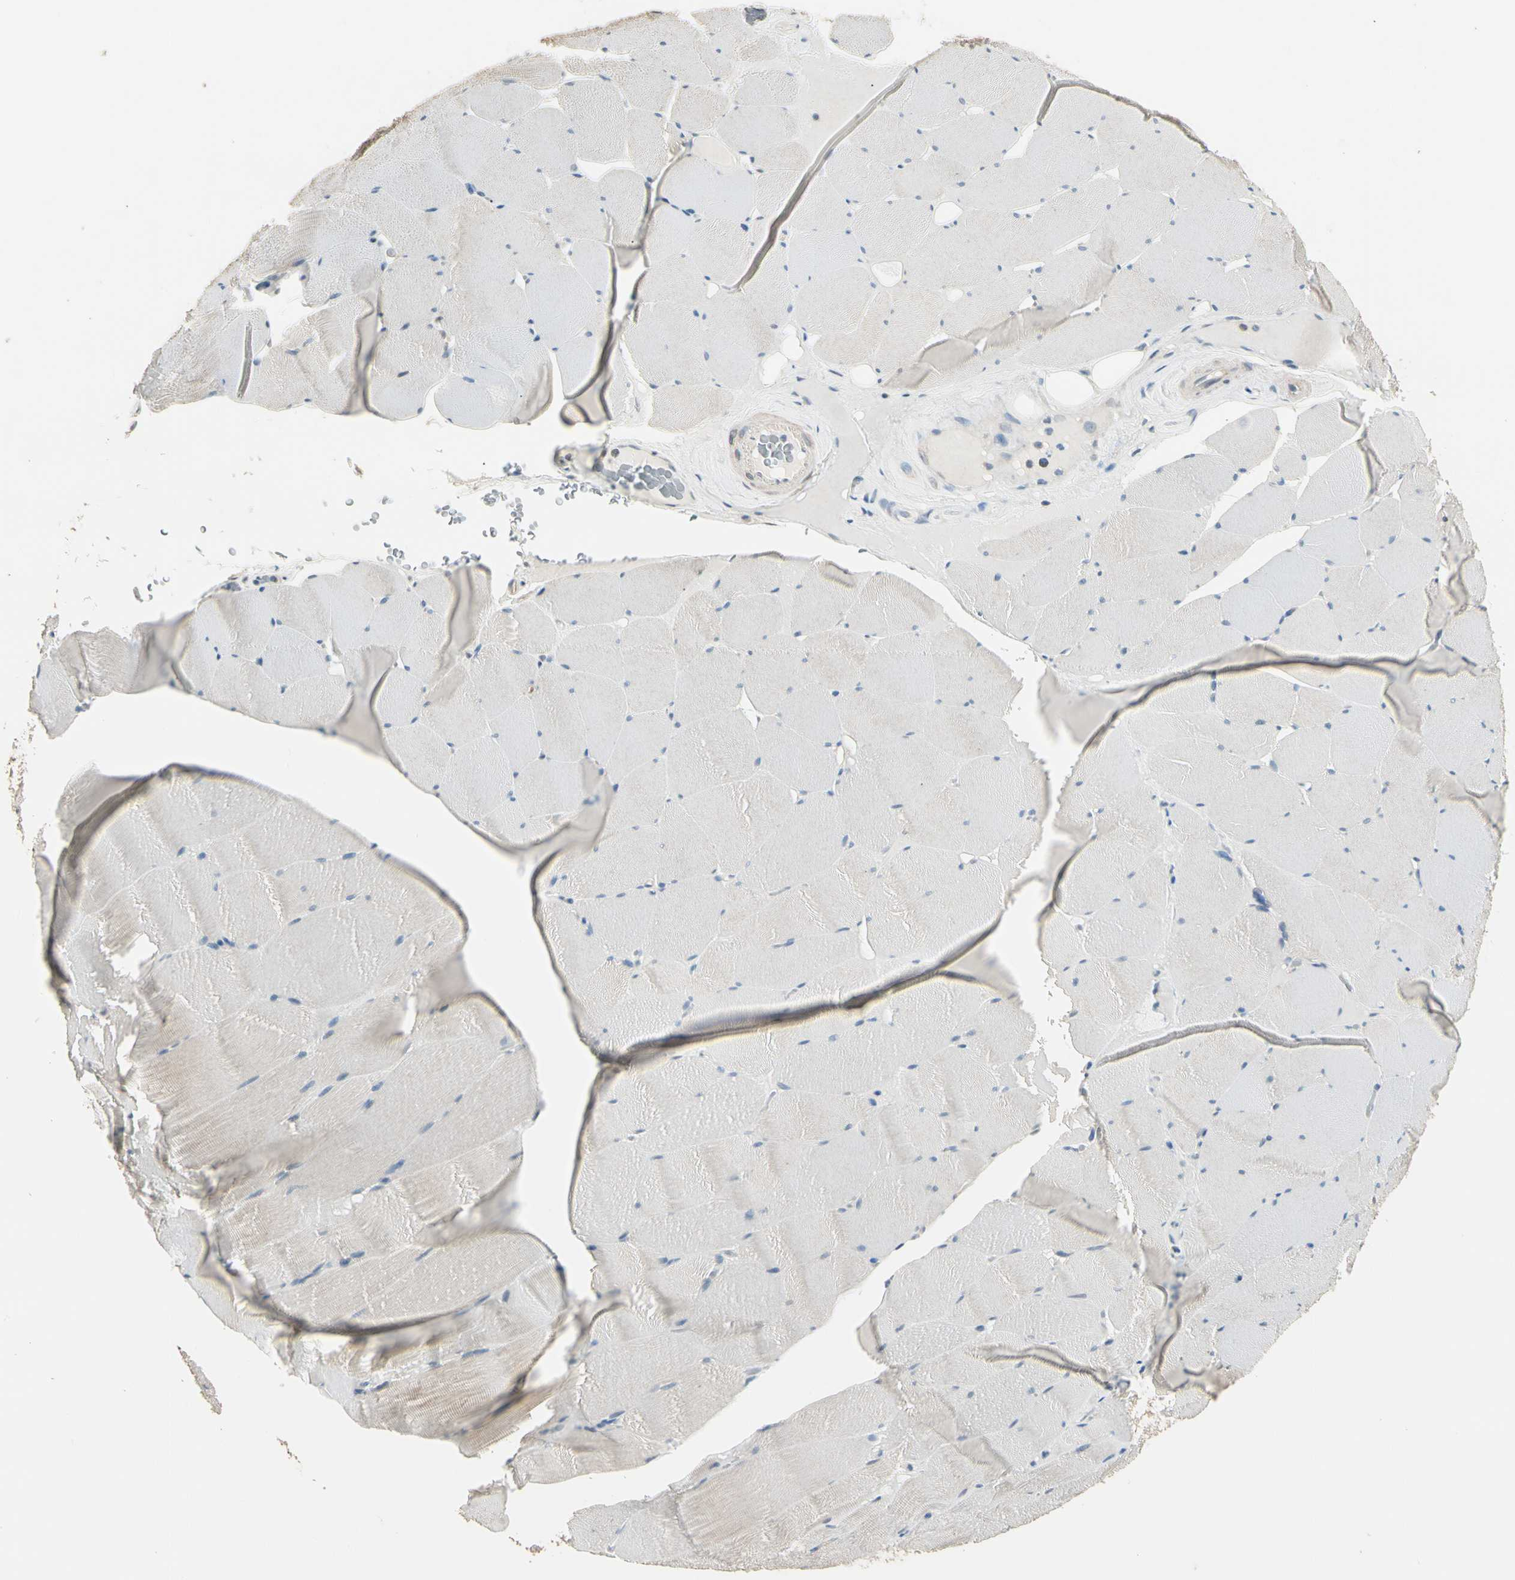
{"staining": {"intensity": "weak", "quantity": "<25%", "location": "cytoplasmic/membranous"}, "tissue": "skeletal muscle", "cell_type": "Myocytes", "image_type": "normal", "snomed": [{"axis": "morphology", "description": "Normal tissue, NOS"}, {"axis": "topography", "description": "Skeletal muscle"}], "caption": "Micrograph shows no protein expression in myocytes of normal skeletal muscle.", "gene": "MAP3K7", "patient": {"sex": "male", "age": 62}}